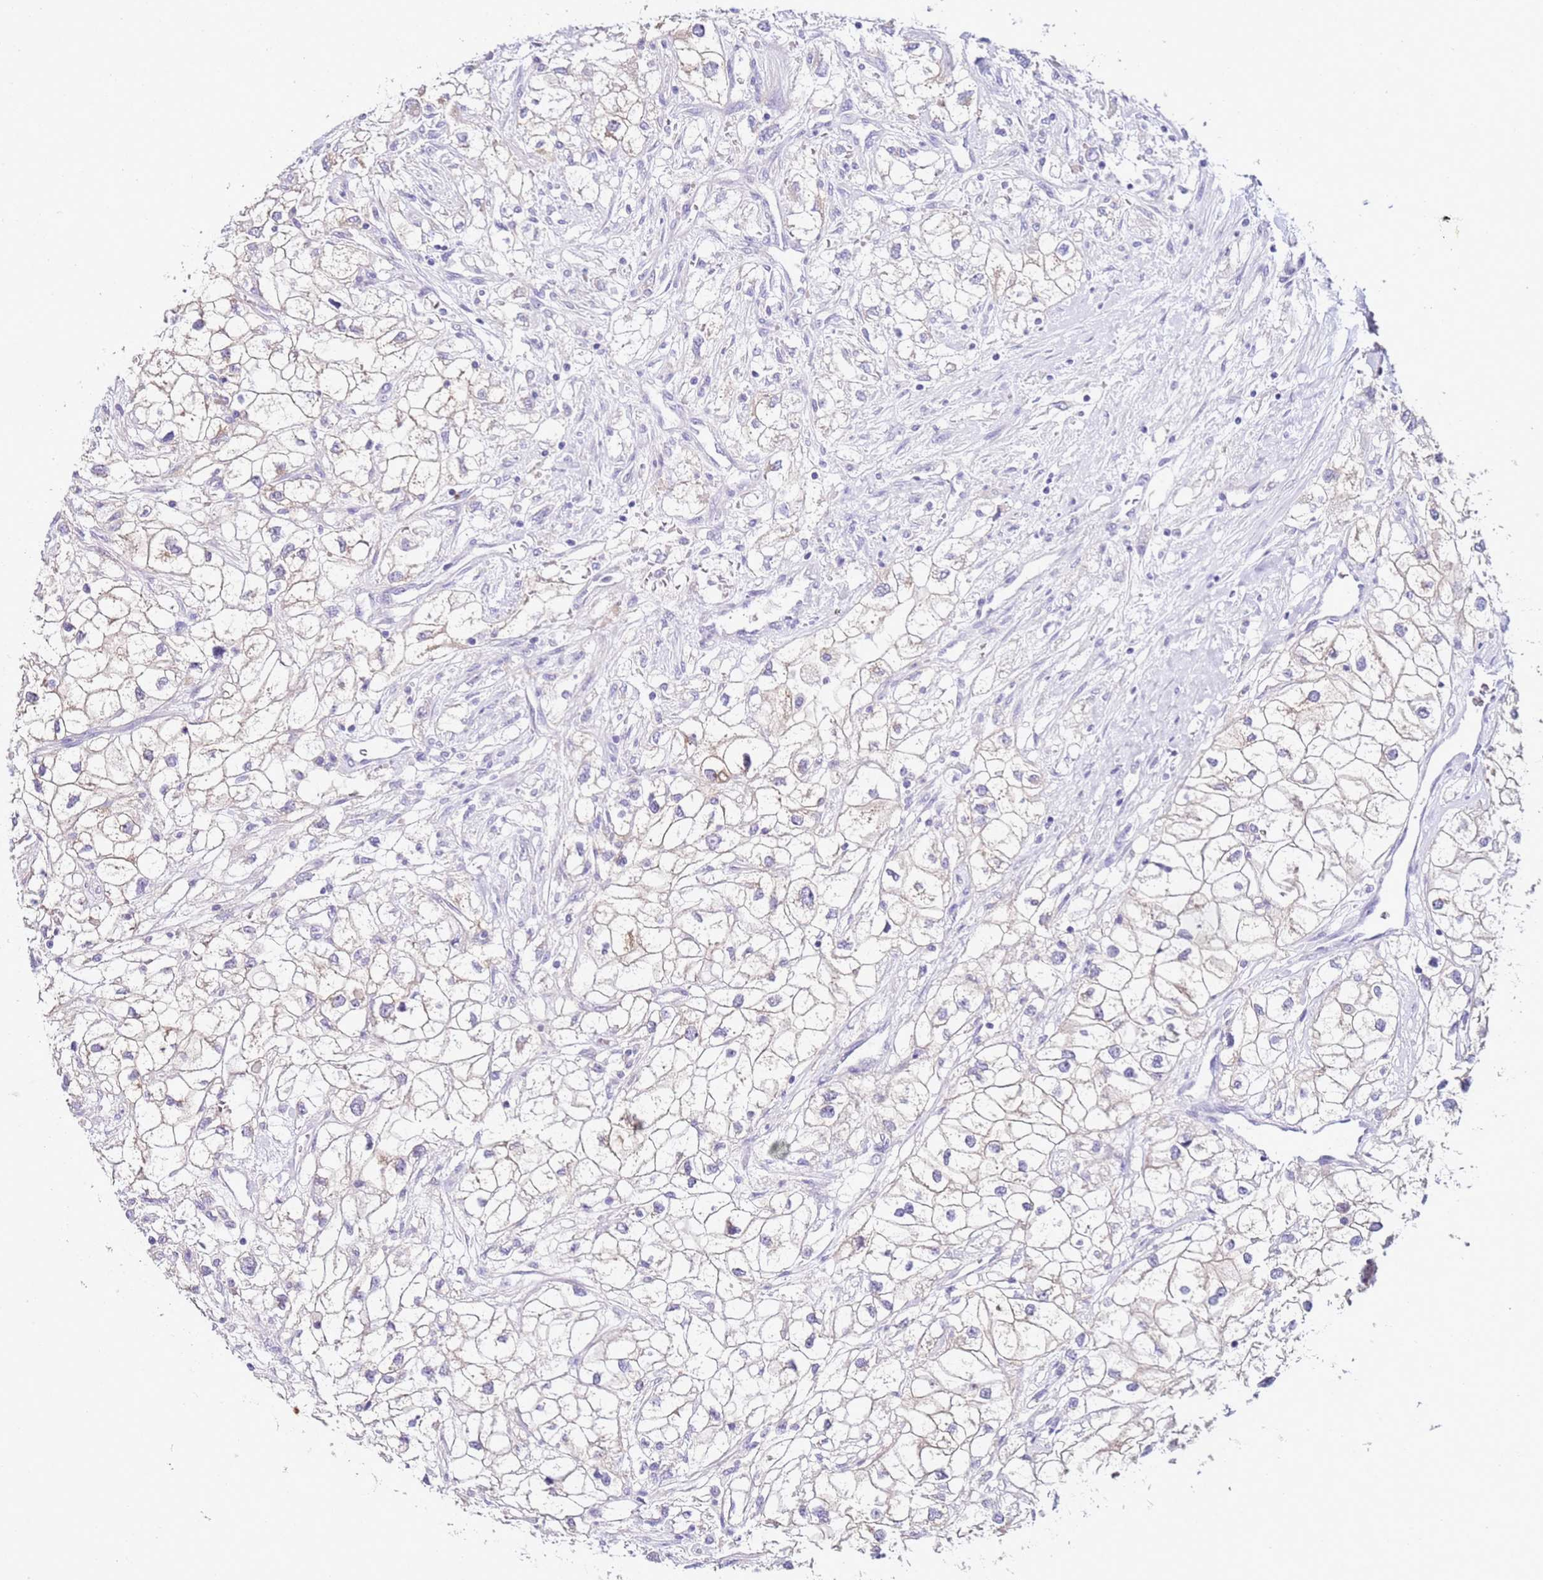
{"staining": {"intensity": "negative", "quantity": "none", "location": "none"}, "tissue": "renal cancer", "cell_type": "Tumor cells", "image_type": "cancer", "snomed": [{"axis": "morphology", "description": "Adenocarcinoma, NOS"}, {"axis": "topography", "description": "Kidney"}], "caption": "The histopathology image displays no significant positivity in tumor cells of renal cancer.", "gene": "HGD", "patient": {"sex": "male", "age": 59}}